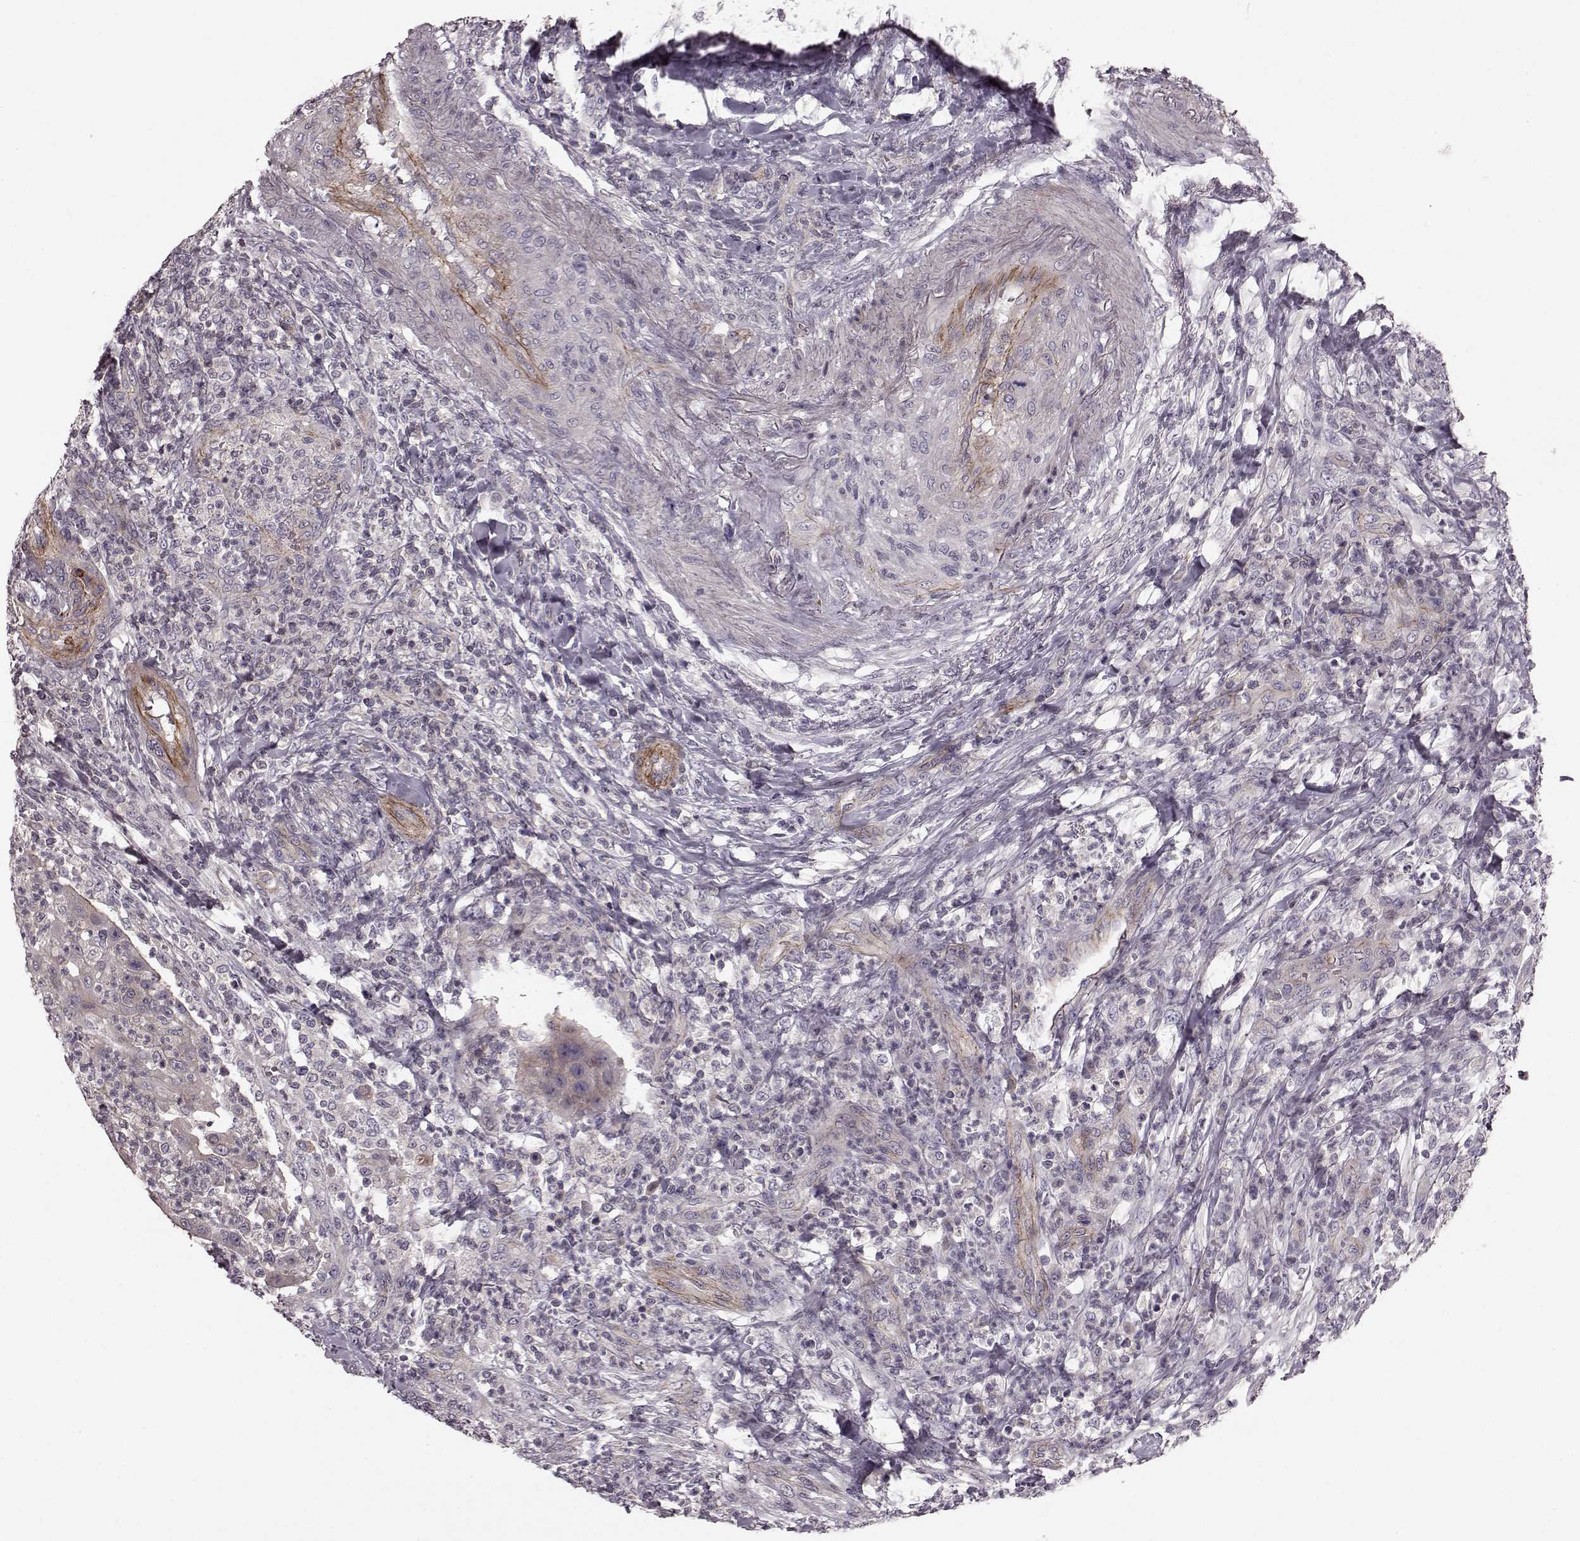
{"staining": {"intensity": "negative", "quantity": "none", "location": "none"}, "tissue": "head and neck cancer", "cell_type": "Tumor cells", "image_type": "cancer", "snomed": [{"axis": "morphology", "description": "Squamous cell carcinoma, NOS"}, {"axis": "topography", "description": "Head-Neck"}], "caption": "Immunohistochemistry (IHC) of human head and neck cancer displays no expression in tumor cells.", "gene": "SLC22A18", "patient": {"sex": "male", "age": 69}}